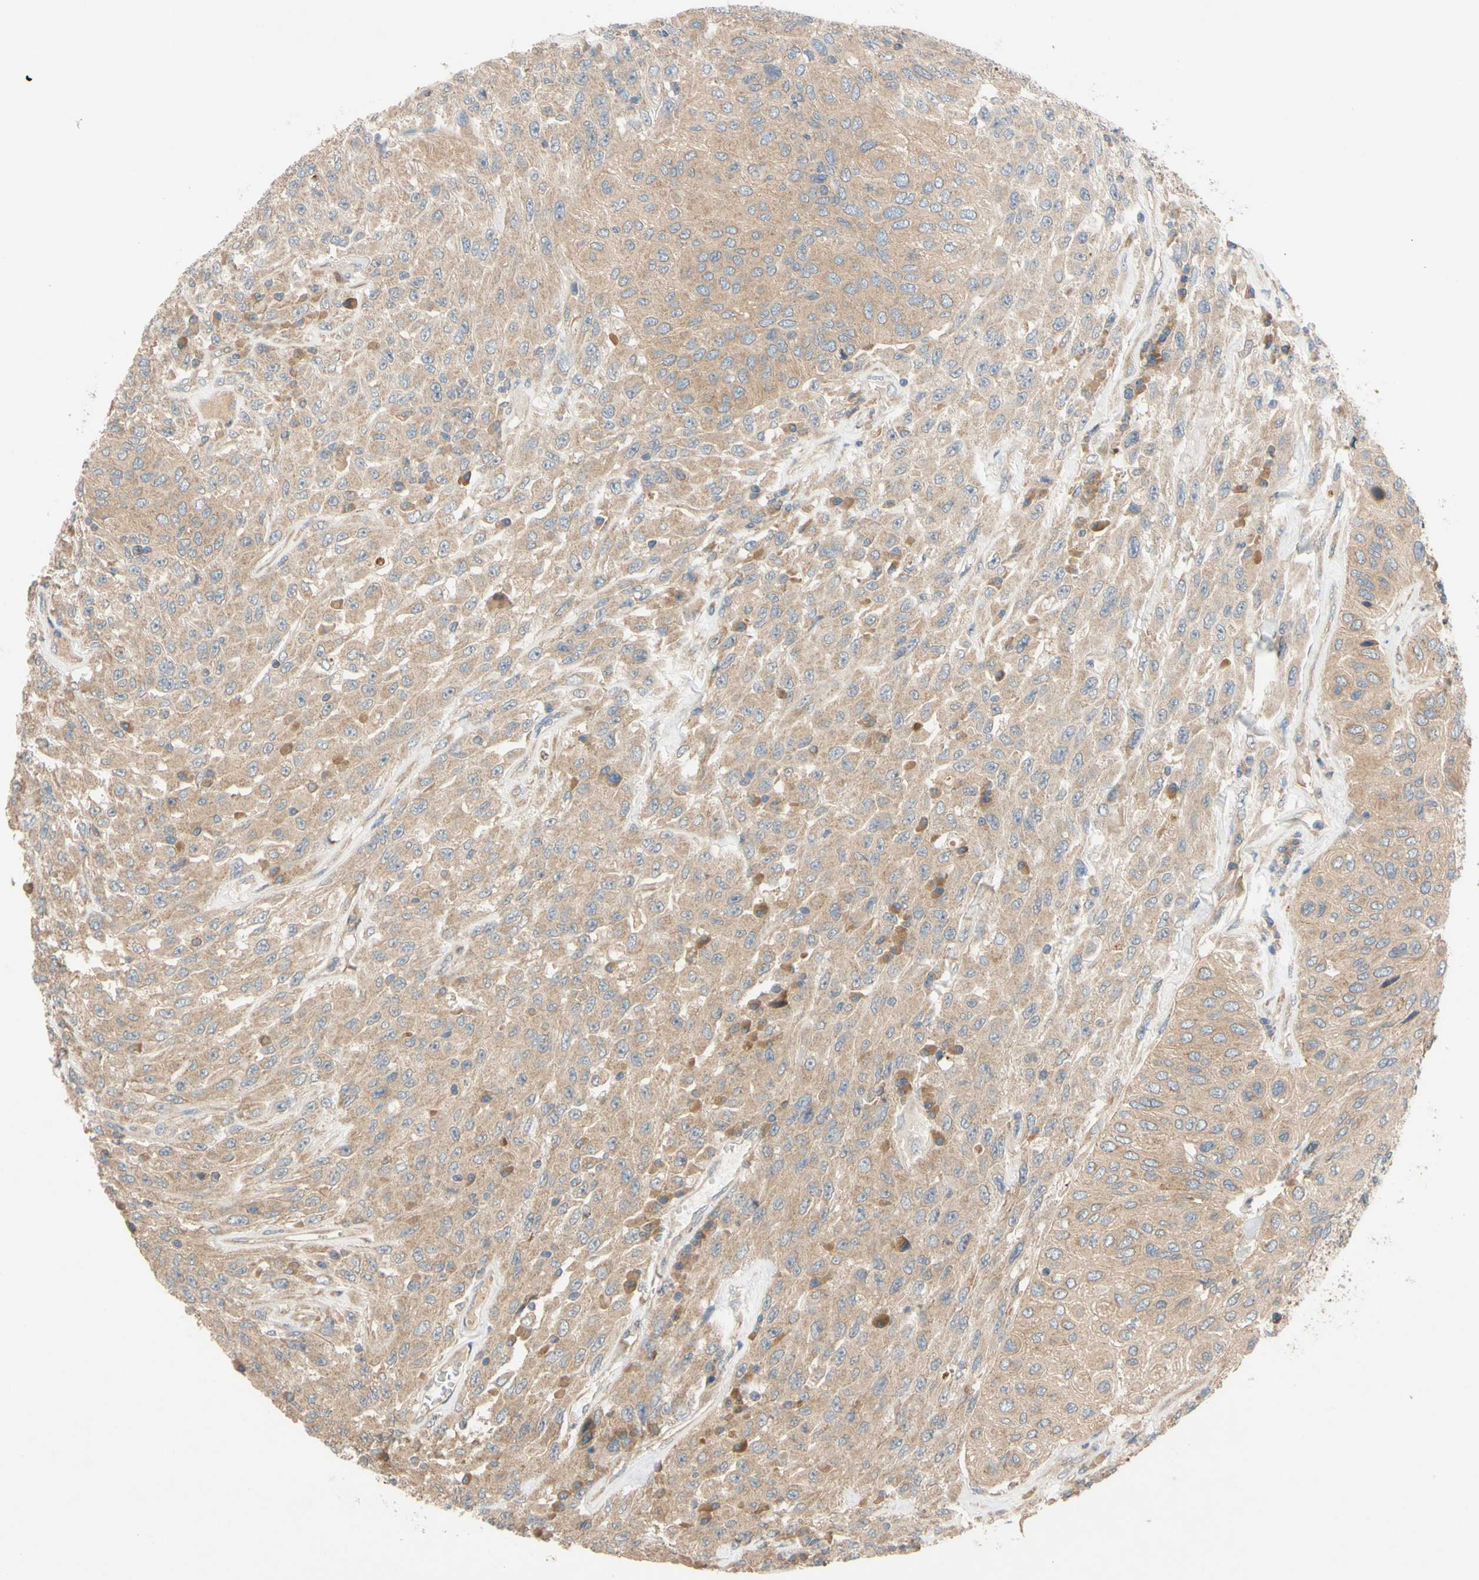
{"staining": {"intensity": "weak", "quantity": ">75%", "location": "cytoplasmic/membranous"}, "tissue": "urothelial cancer", "cell_type": "Tumor cells", "image_type": "cancer", "snomed": [{"axis": "morphology", "description": "Urothelial carcinoma, High grade"}, {"axis": "topography", "description": "Urinary bladder"}], "caption": "Weak cytoplasmic/membranous expression is appreciated in about >75% of tumor cells in urothelial carcinoma (high-grade).", "gene": "MBTPS2", "patient": {"sex": "male", "age": 66}}